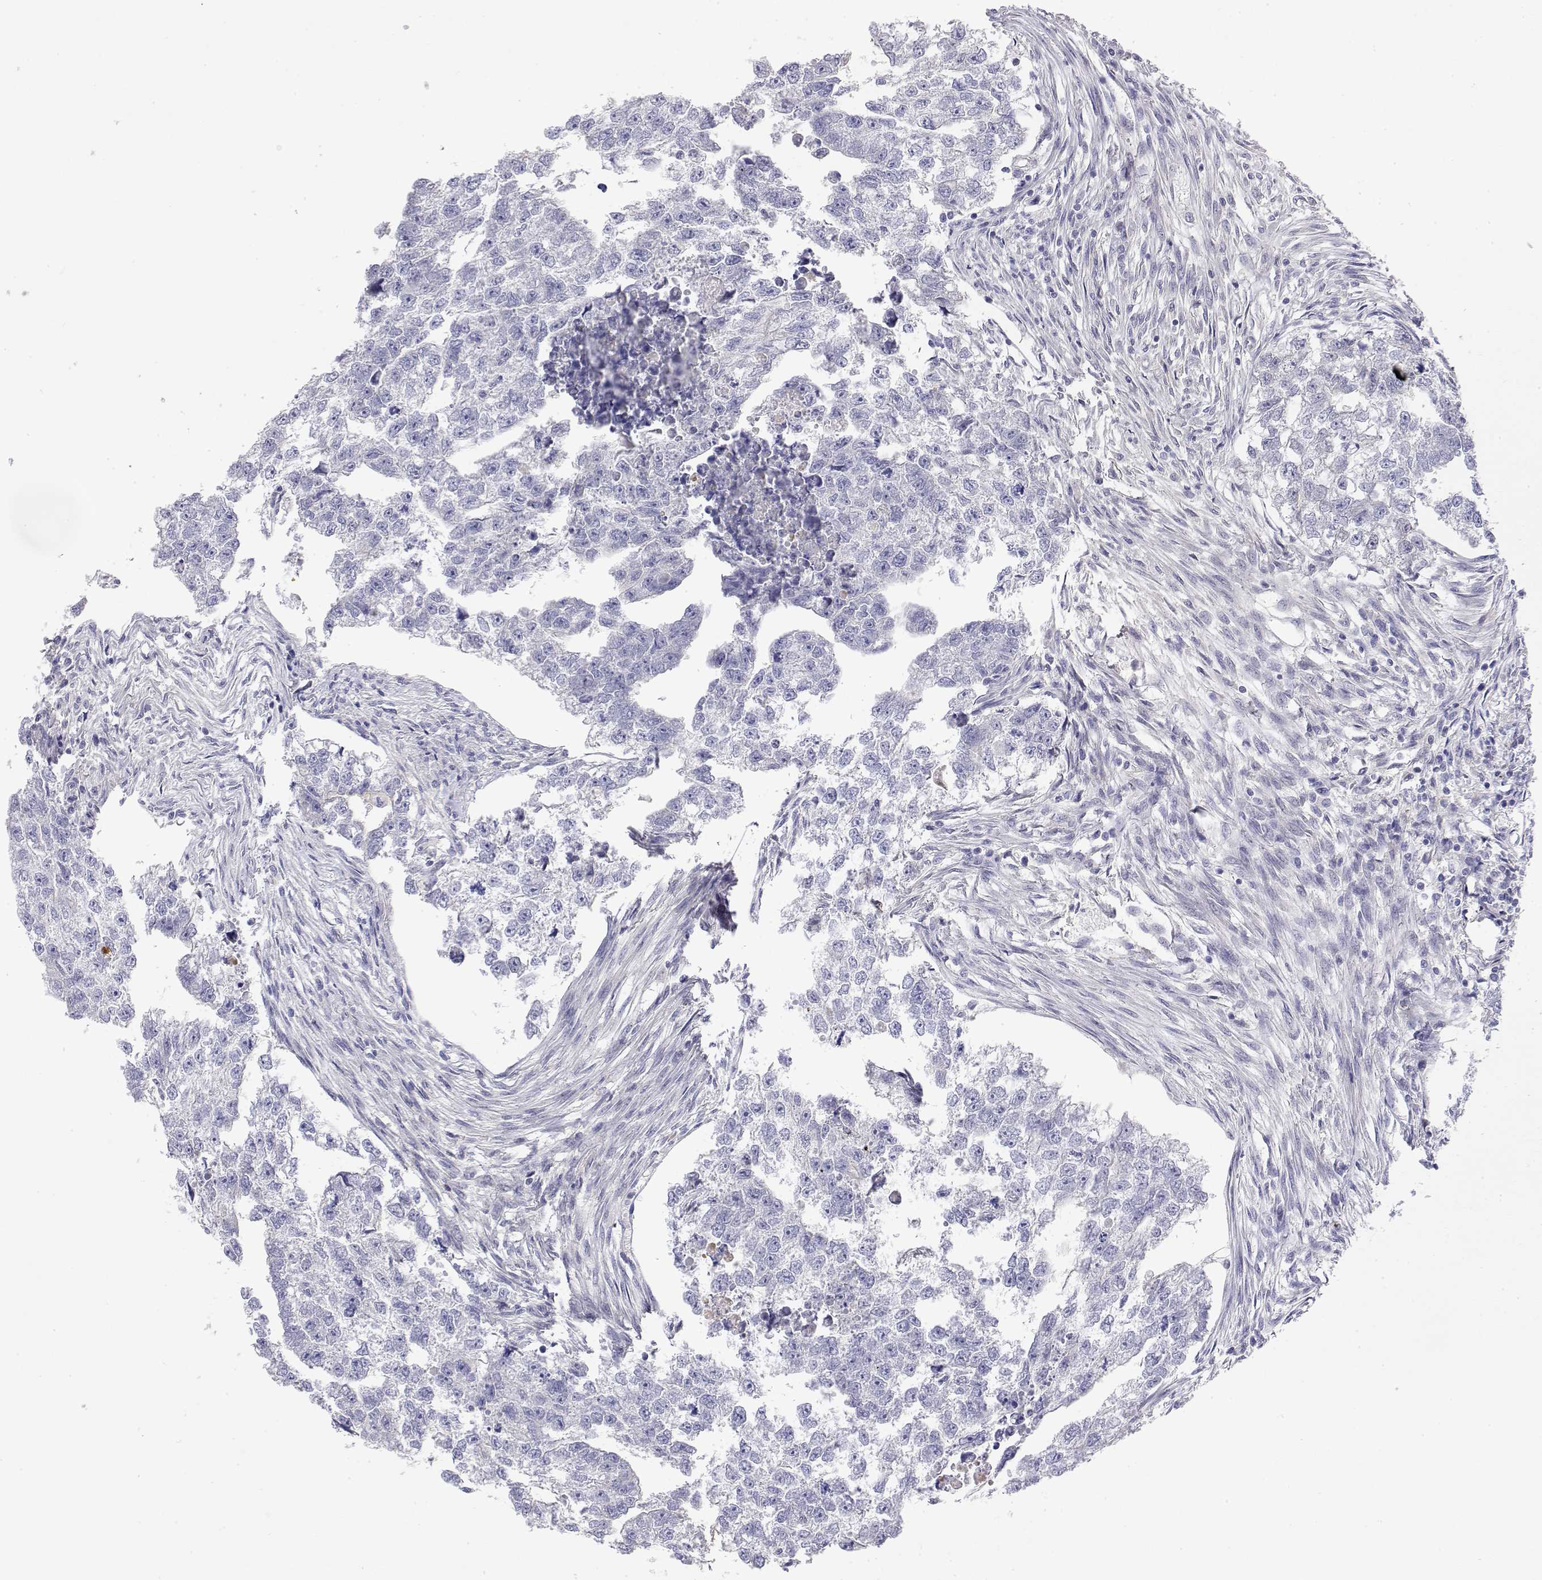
{"staining": {"intensity": "negative", "quantity": "none", "location": "none"}, "tissue": "testis cancer", "cell_type": "Tumor cells", "image_type": "cancer", "snomed": [{"axis": "morphology", "description": "Carcinoma, Embryonal, NOS"}, {"axis": "morphology", "description": "Teratoma, malignant, NOS"}, {"axis": "topography", "description": "Testis"}], "caption": "DAB (3,3'-diaminobenzidine) immunohistochemical staining of testis cancer reveals no significant positivity in tumor cells. (Brightfield microscopy of DAB immunohistochemistry (IHC) at high magnification).", "gene": "GGACT", "patient": {"sex": "male", "age": 44}}